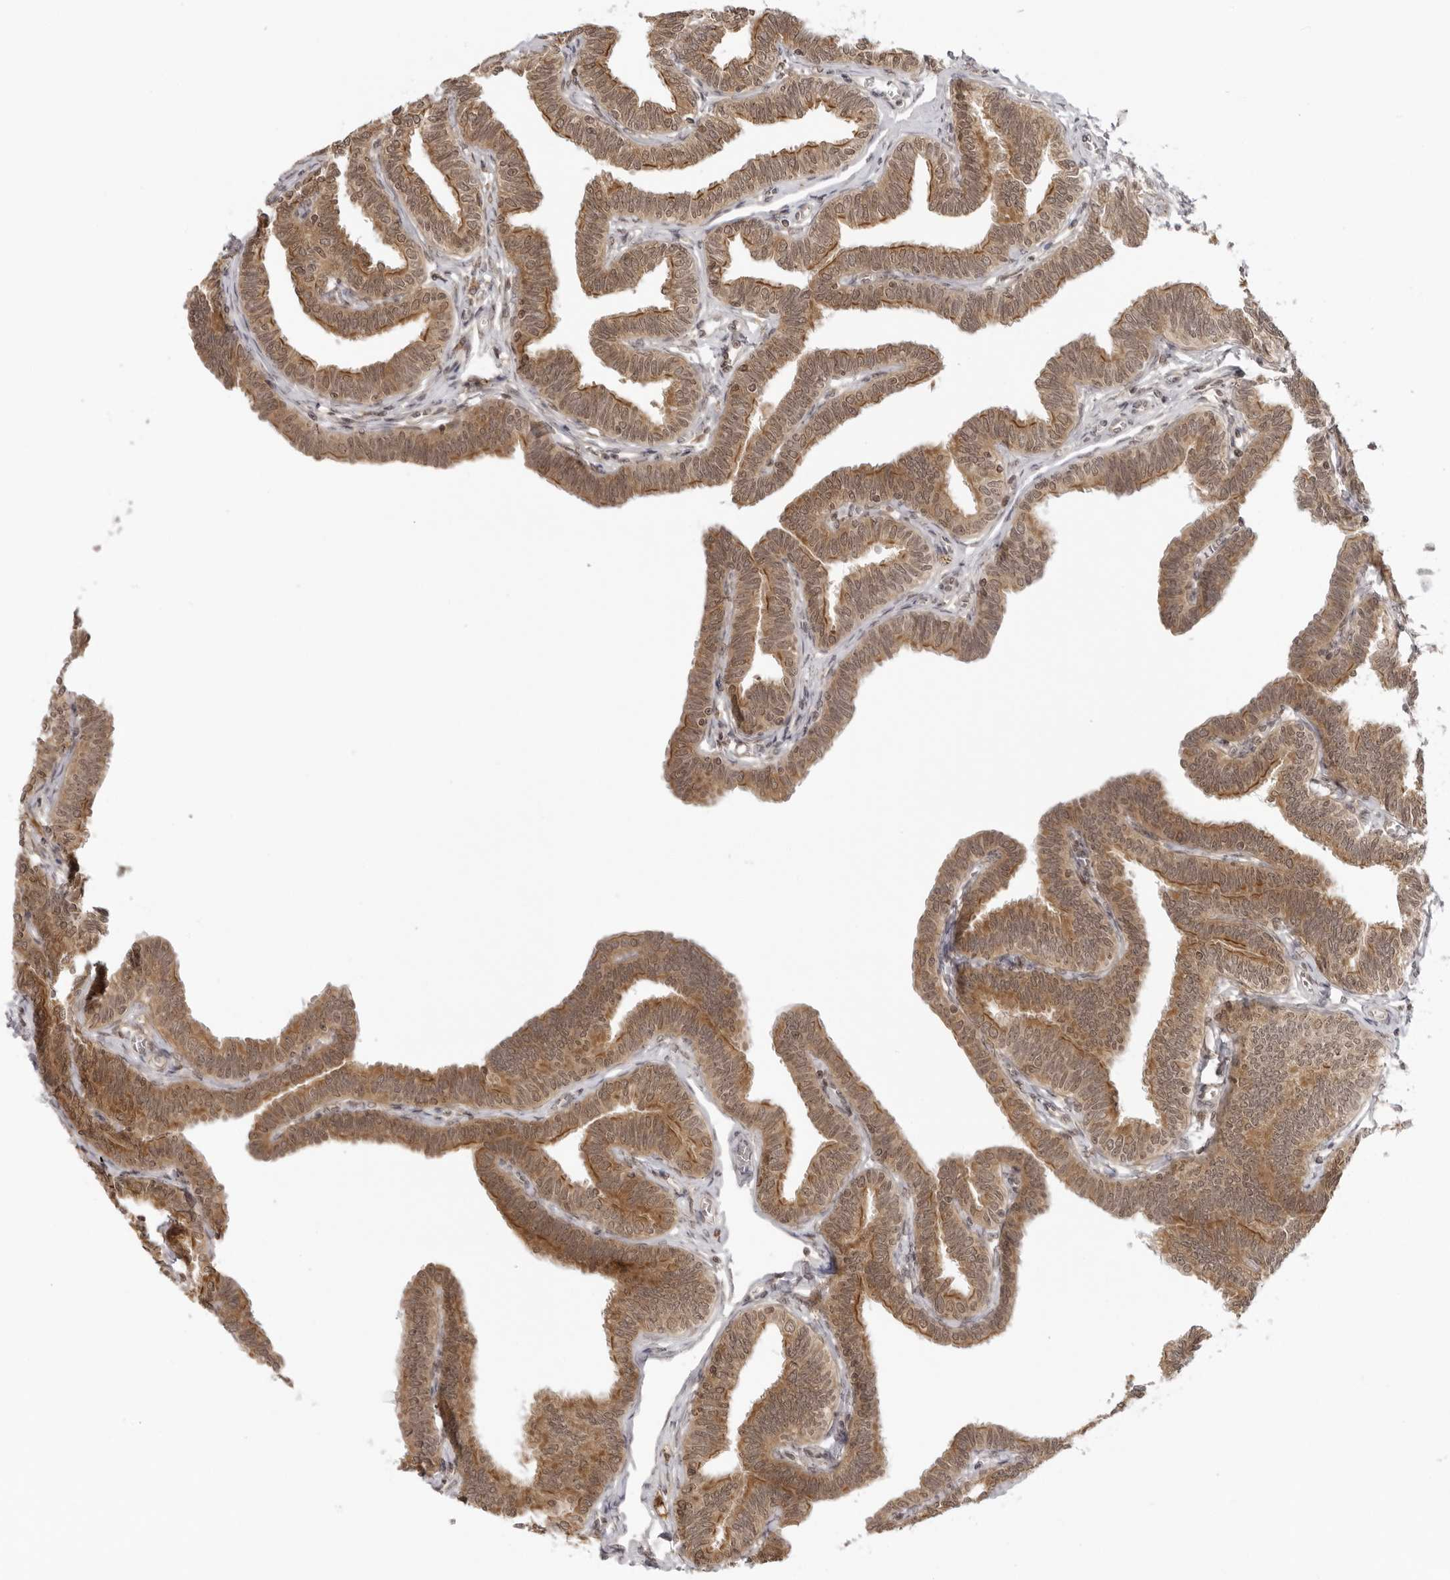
{"staining": {"intensity": "strong", "quantity": ">75%", "location": "cytoplasmic/membranous"}, "tissue": "fallopian tube", "cell_type": "Glandular cells", "image_type": "normal", "snomed": [{"axis": "morphology", "description": "Normal tissue, NOS"}, {"axis": "topography", "description": "Fallopian tube"}, {"axis": "topography", "description": "Ovary"}], "caption": "Immunohistochemistry (IHC) photomicrograph of unremarkable human fallopian tube stained for a protein (brown), which shows high levels of strong cytoplasmic/membranous expression in approximately >75% of glandular cells.", "gene": "PRRC2C", "patient": {"sex": "female", "age": 23}}